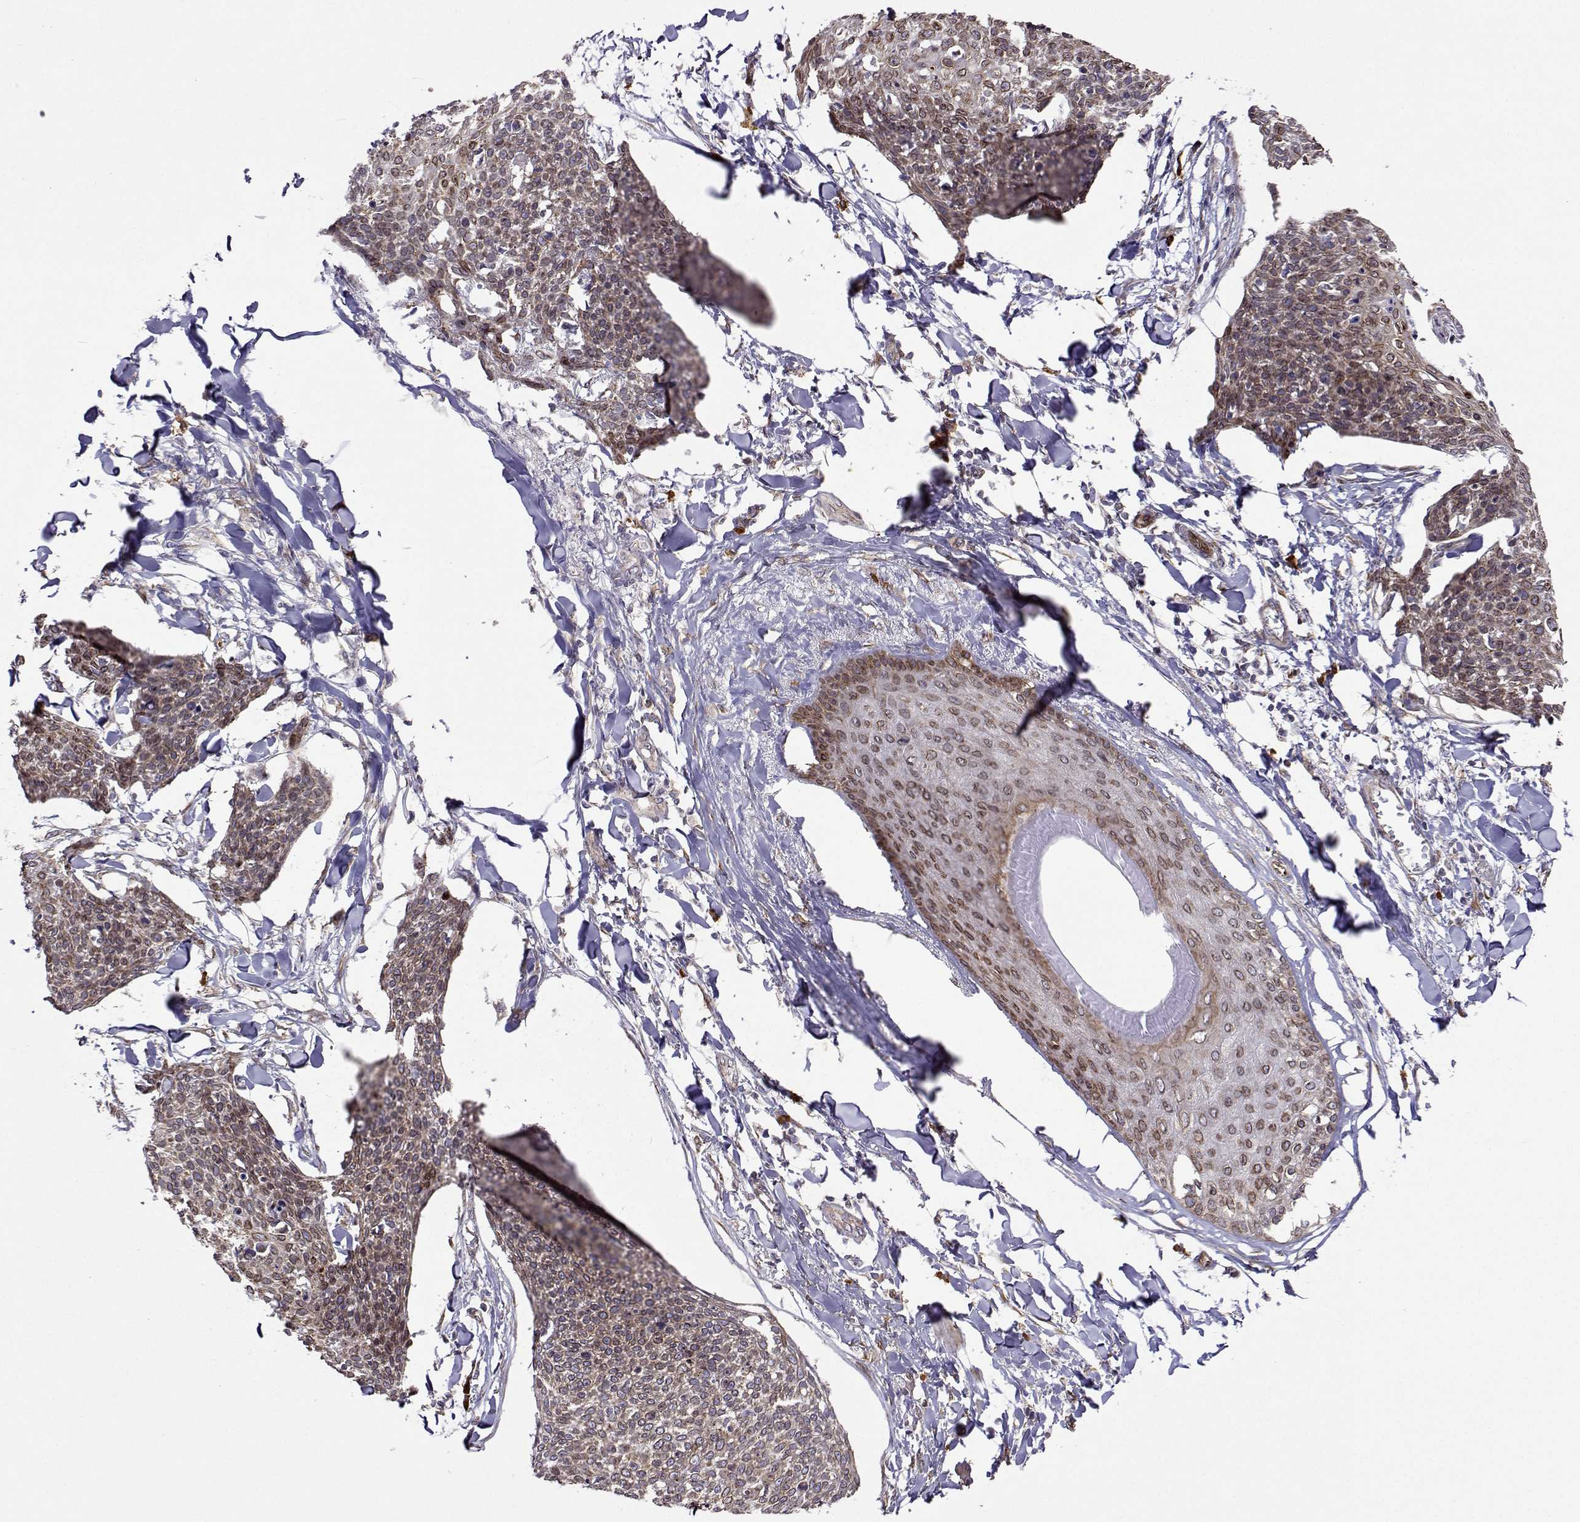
{"staining": {"intensity": "weak", "quantity": ">75%", "location": "cytoplasmic/membranous"}, "tissue": "skin cancer", "cell_type": "Tumor cells", "image_type": "cancer", "snomed": [{"axis": "morphology", "description": "Squamous cell carcinoma, NOS"}, {"axis": "topography", "description": "Skin"}, {"axis": "topography", "description": "Vulva"}], "caption": "Human squamous cell carcinoma (skin) stained with a protein marker displays weak staining in tumor cells.", "gene": "PGRMC2", "patient": {"sex": "female", "age": 75}}